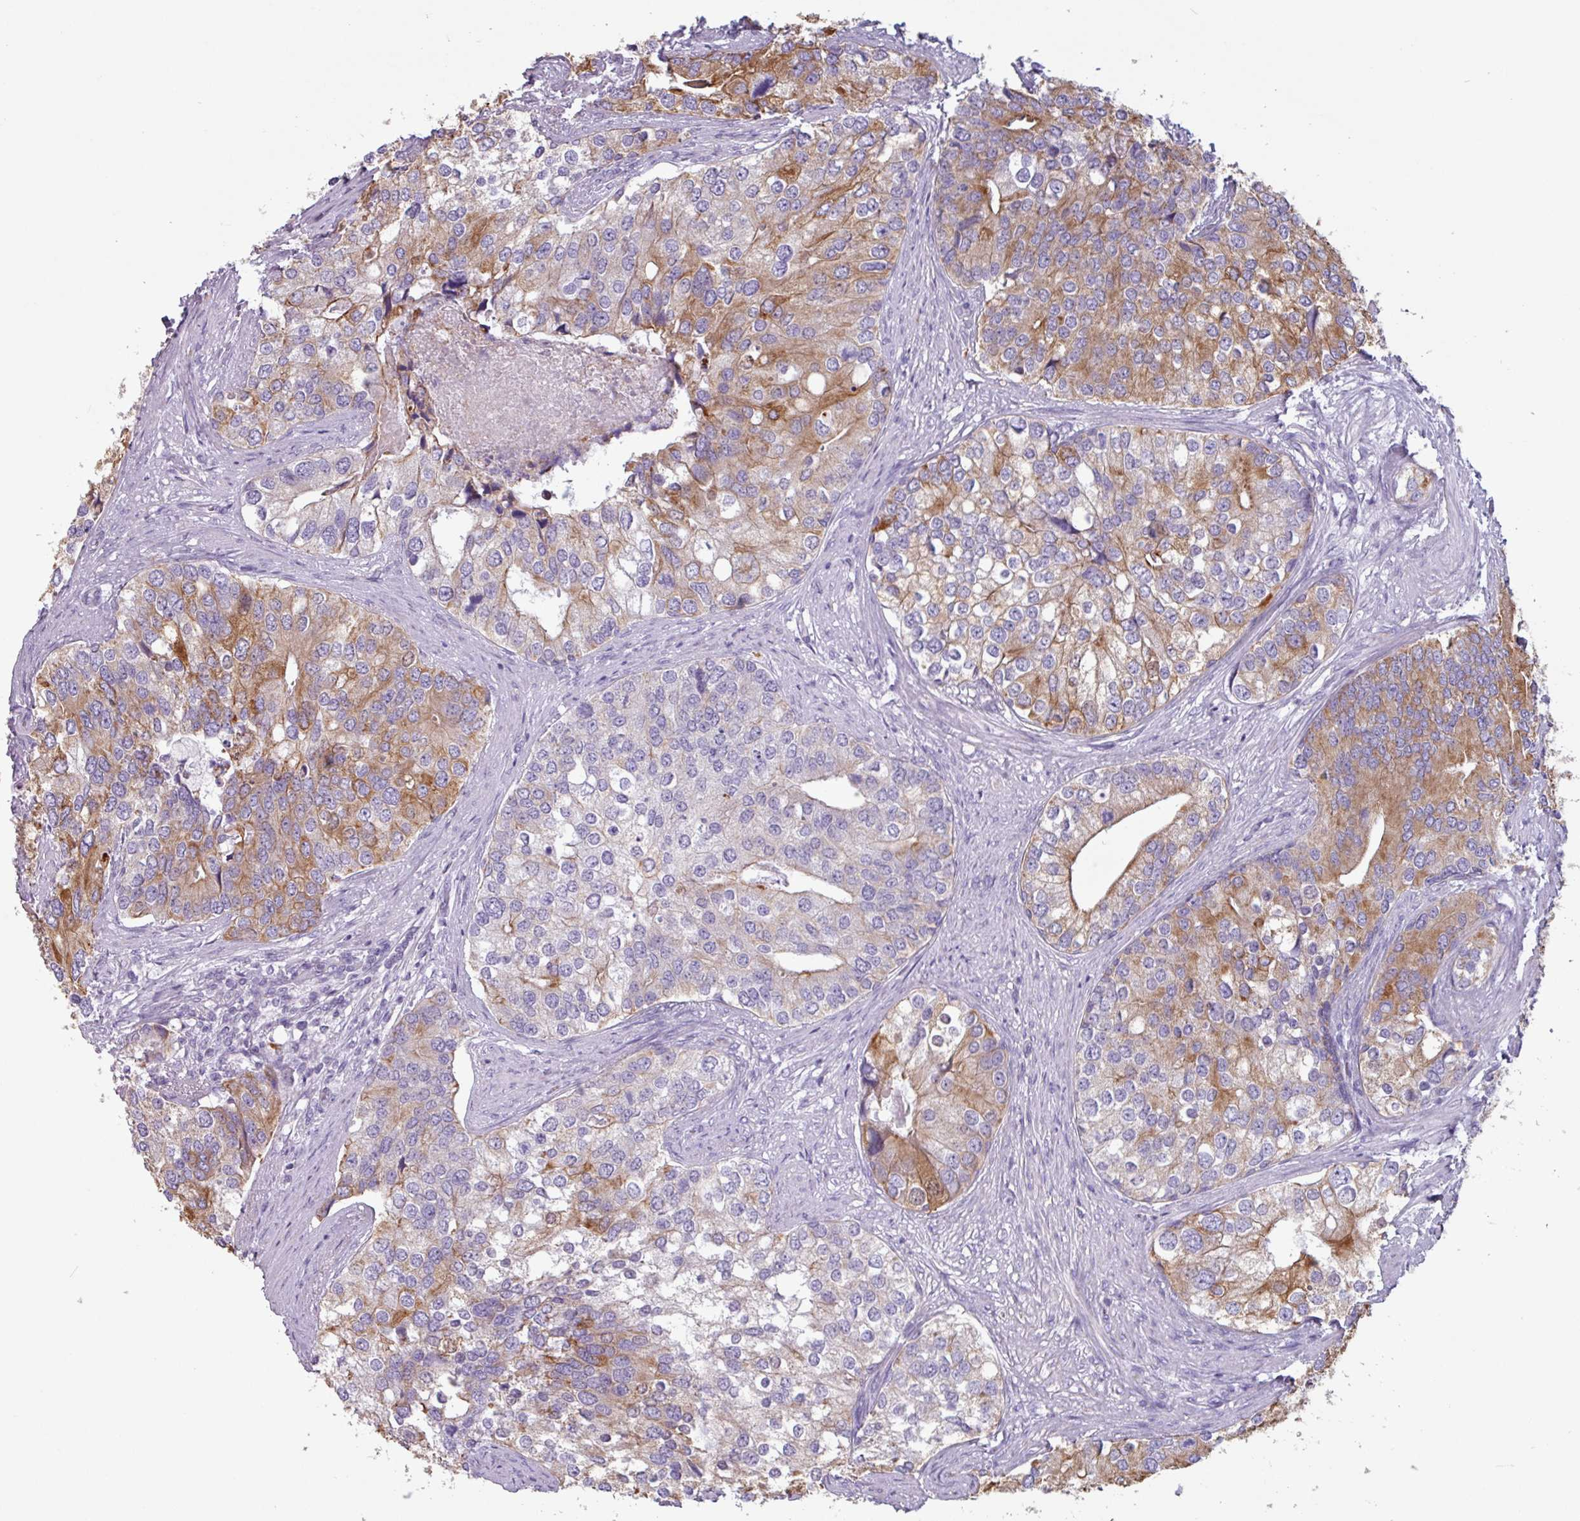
{"staining": {"intensity": "moderate", "quantity": "25%-75%", "location": "cytoplasmic/membranous"}, "tissue": "prostate cancer", "cell_type": "Tumor cells", "image_type": "cancer", "snomed": [{"axis": "morphology", "description": "Adenocarcinoma, High grade"}, {"axis": "topography", "description": "Prostate"}], "caption": "Tumor cells show medium levels of moderate cytoplasmic/membranous positivity in approximately 25%-75% of cells in adenocarcinoma (high-grade) (prostate). The staining is performed using DAB (3,3'-diaminobenzidine) brown chromogen to label protein expression. The nuclei are counter-stained blue using hematoxylin.", "gene": "CAMK1", "patient": {"sex": "male", "age": 62}}